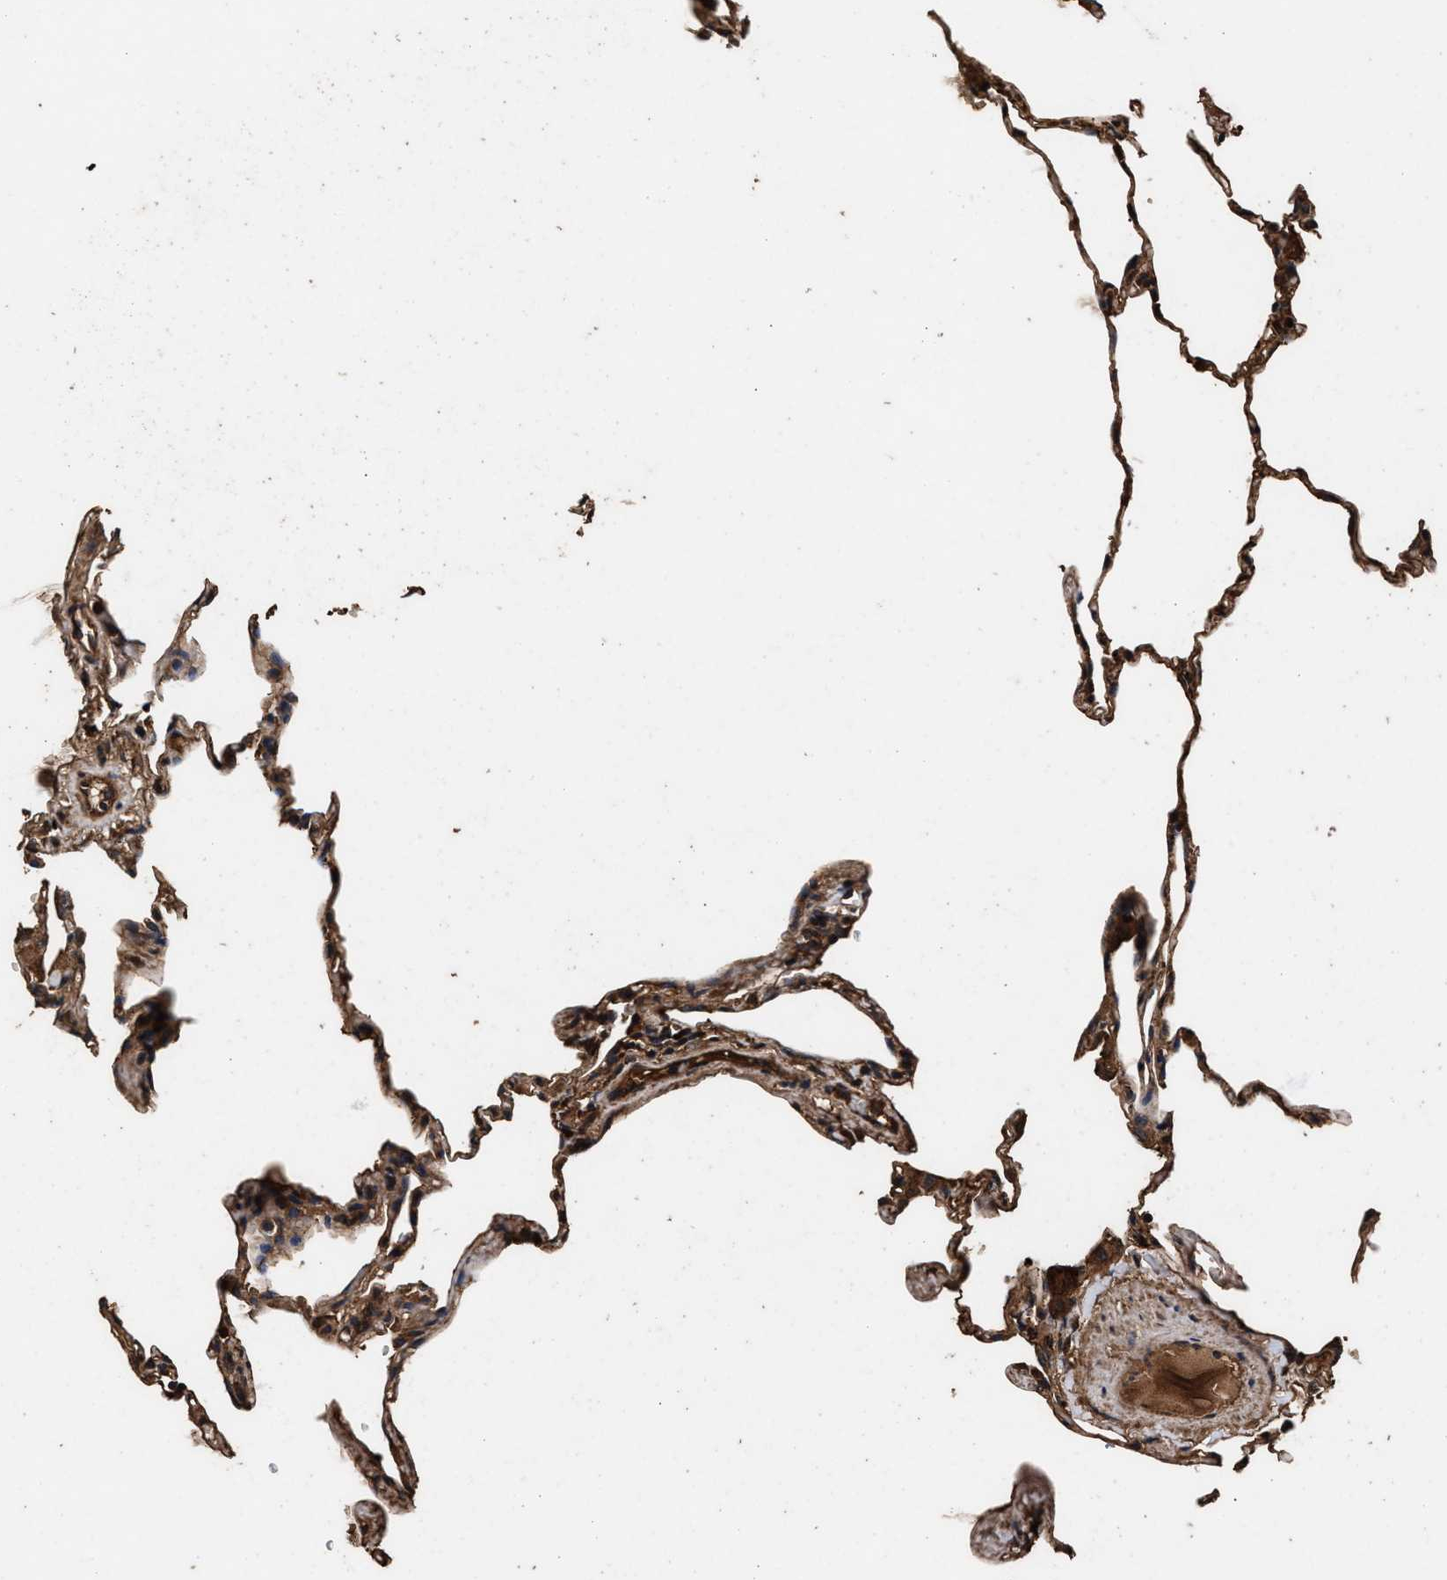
{"staining": {"intensity": "moderate", "quantity": ">75%", "location": "cytoplasmic/membranous"}, "tissue": "lung", "cell_type": "Alveolar cells", "image_type": "normal", "snomed": [{"axis": "morphology", "description": "Normal tissue, NOS"}, {"axis": "topography", "description": "Lung"}], "caption": "Protein staining reveals moderate cytoplasmic/membranous expression in approximately >75% of alveolar cells in benign lung. (DAB (3,3'-diaminobenzidine) IHC with brightfield microscopy, high magnification).", "gene": "ENSG00000286112", "patient": {"sex": "male", "age": 59}}